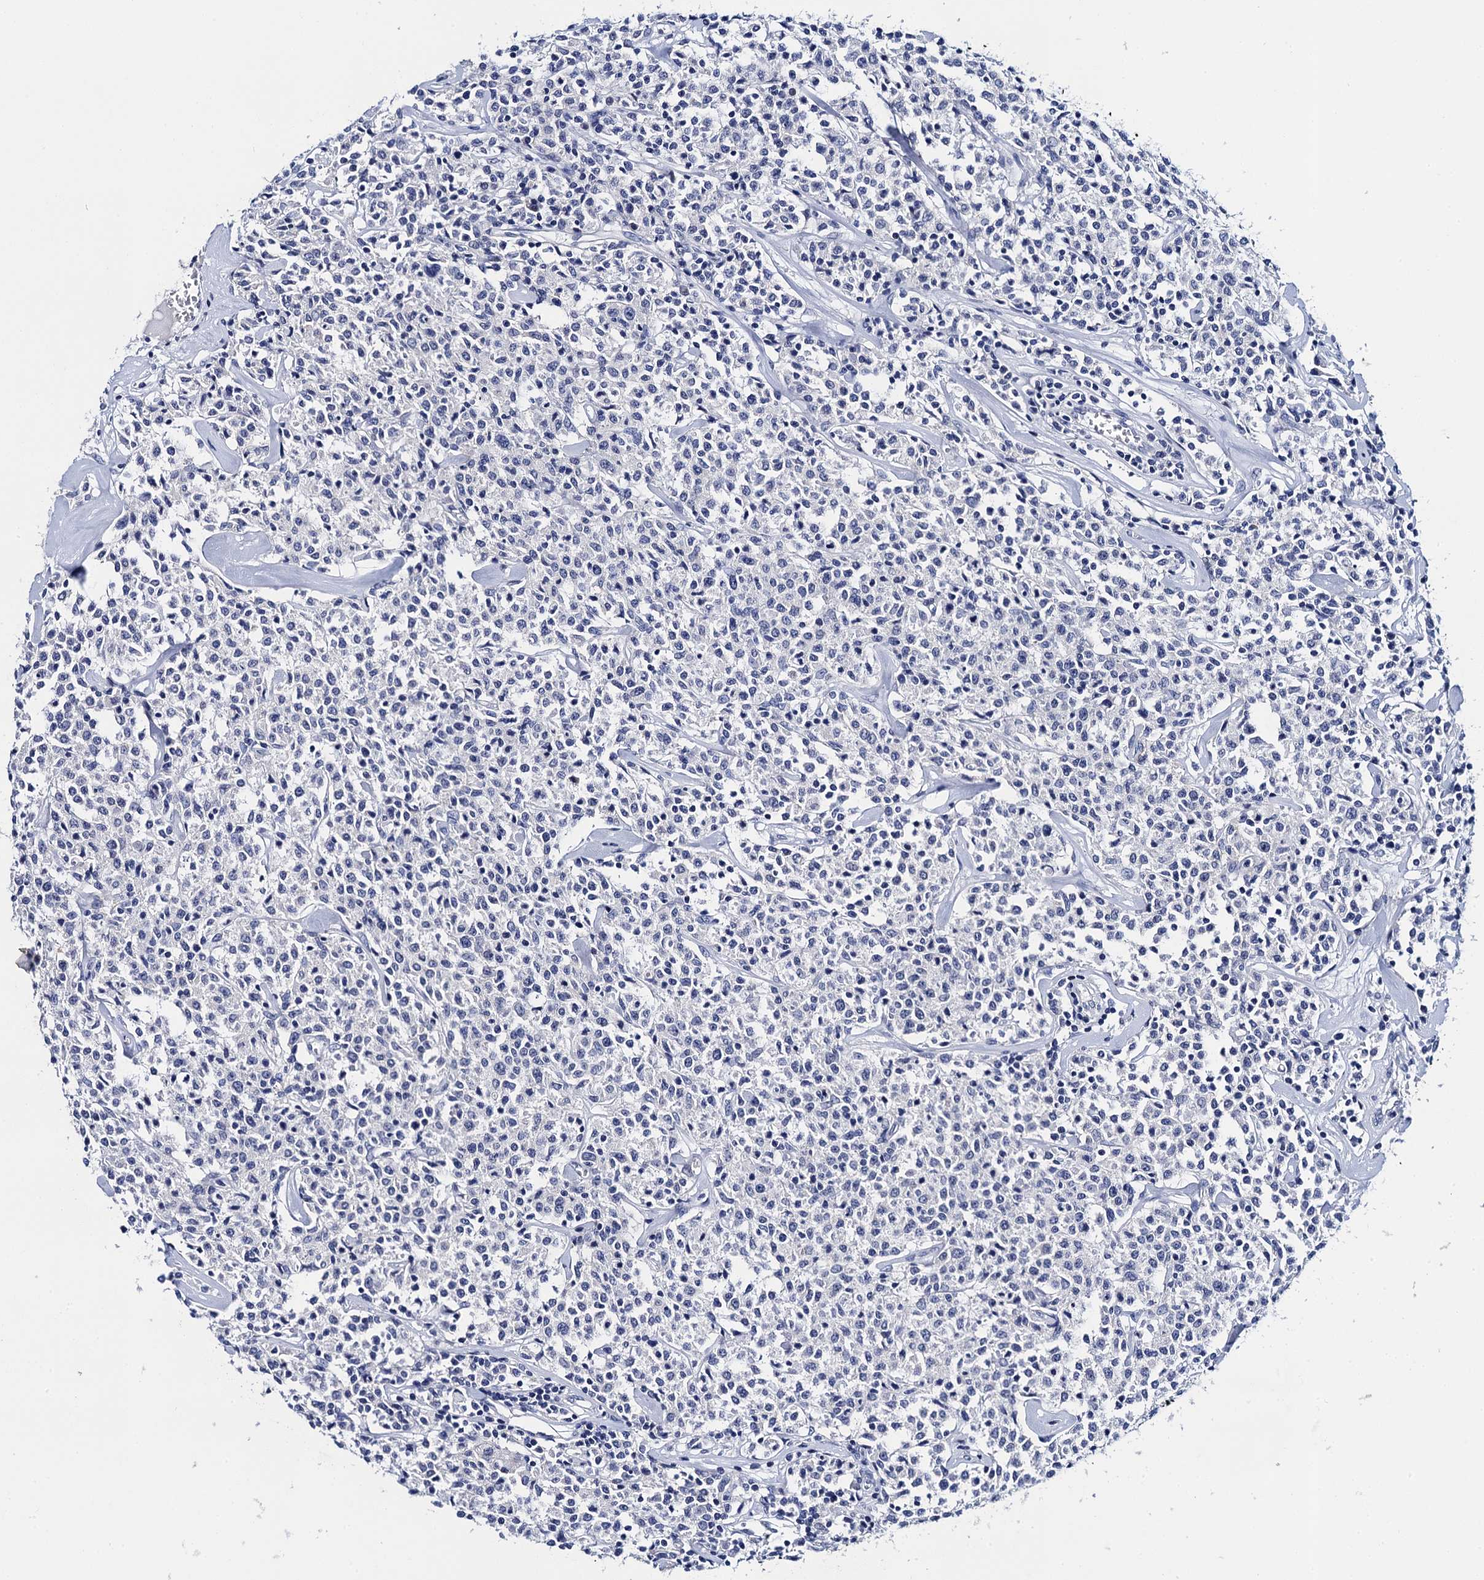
{"staining": {"intensity": "negative", "quantity": "none", "location": "none"}, "tissue": "lymphoma", "cell_type": "Tumor cells", "image_type": "cancer", "snomed": [{"axis": "morphology", "description": "Malignant lymphoma, non-Hodgkin's type, Low grade"}, {"axis": "topography", "description": "Small intestine"}], "caption": "Immunohistochemistry of human lymphoma exhibits no positivity in tumor cells.", "gene": "LYPD3", "patient": {"sex": "female", "age": 59}}